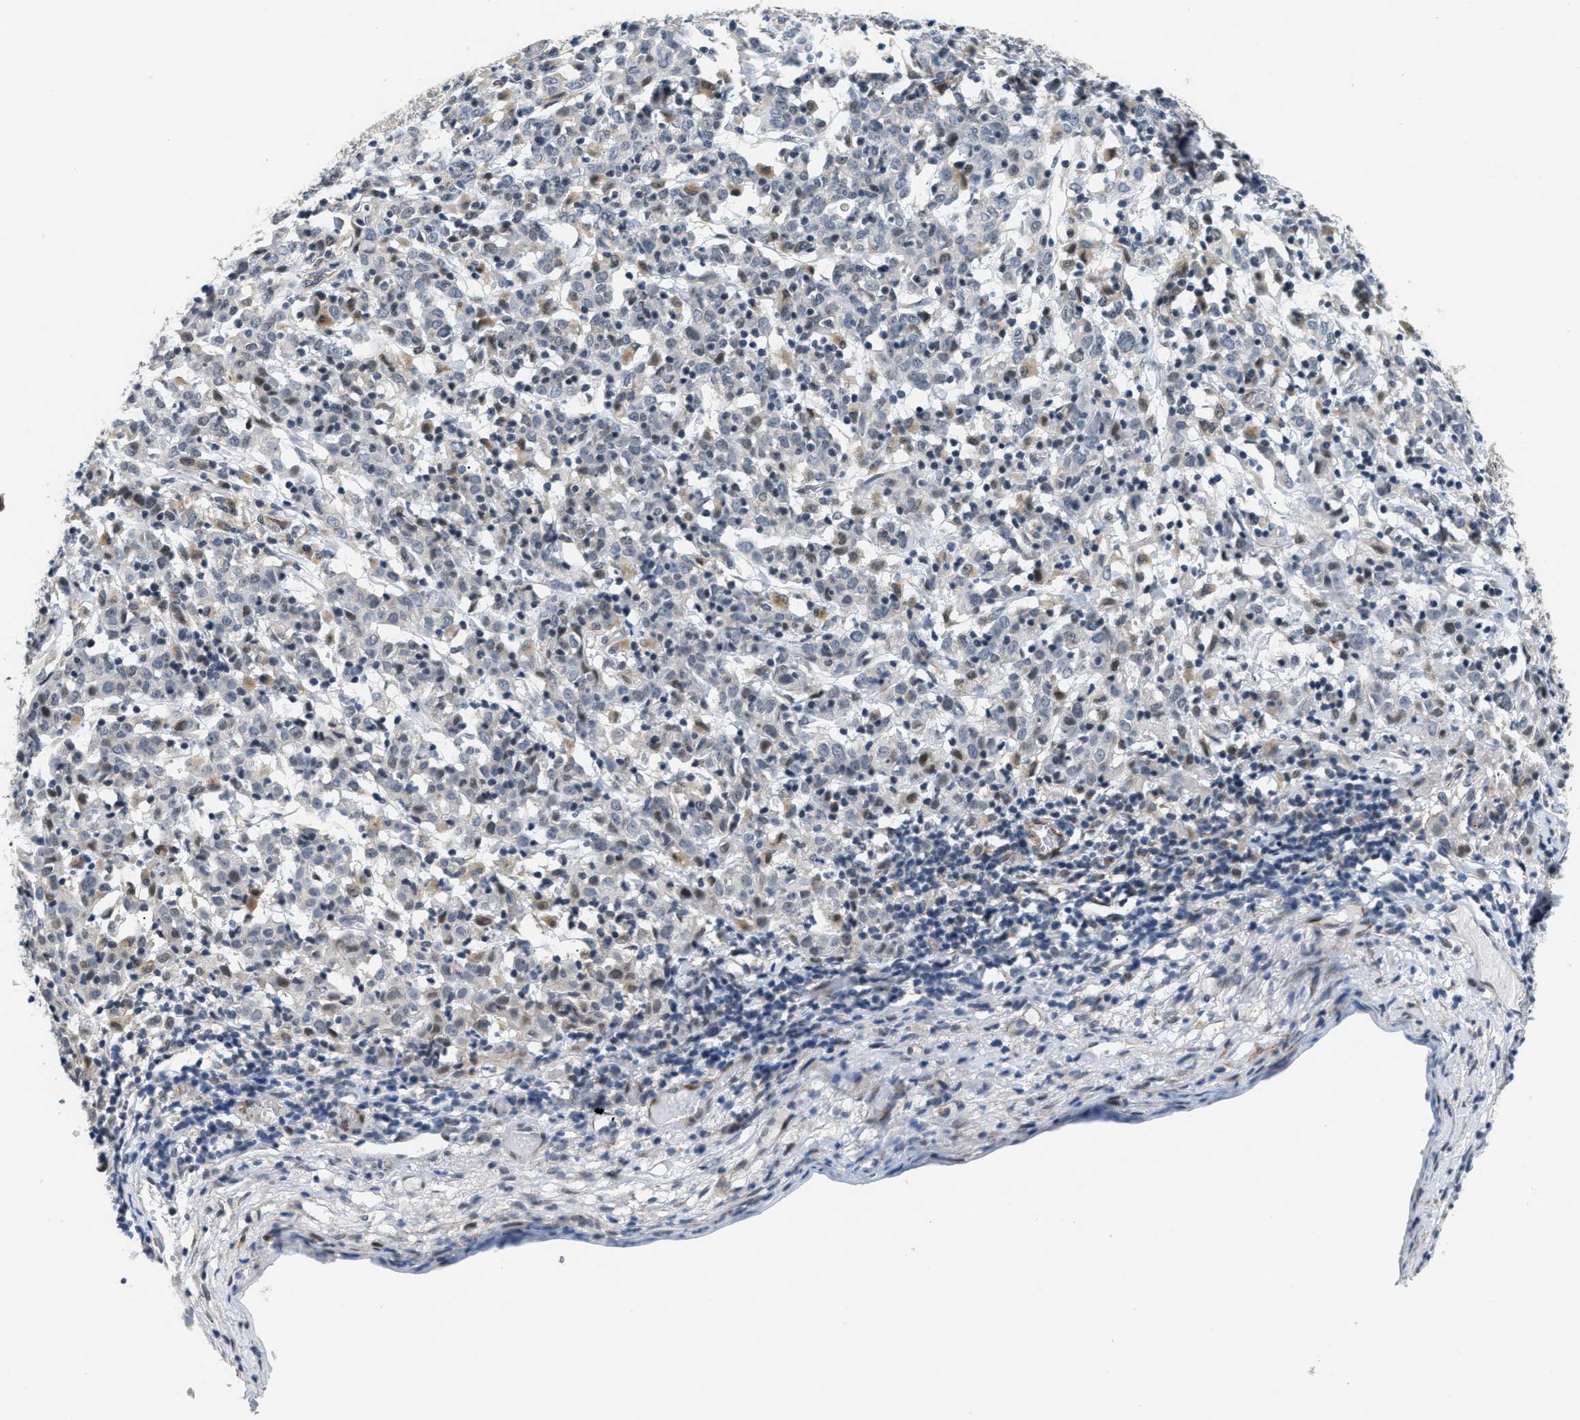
{"staining": {"intensity": "negative", "quantity": "none", "location": "none"}, "tissue": "cervical cancer", "cell_type": "Tumor cells", "image_type": "cancer", "snomed": [{"axis": "morphology", "description": "Normal tissue, NOS"}, {"axis": "morphology", "description": "Squamous cell carcinoma, NOS"}, {"axis": "topography", "description": "Cervix"}], "caption": "Immunohistochemistry of squamous cell carcinoma (cervical) exhibits no expression in tumor cells.", "gene": "PPM1H", "patient": {"sex": "female", "age": 67}}